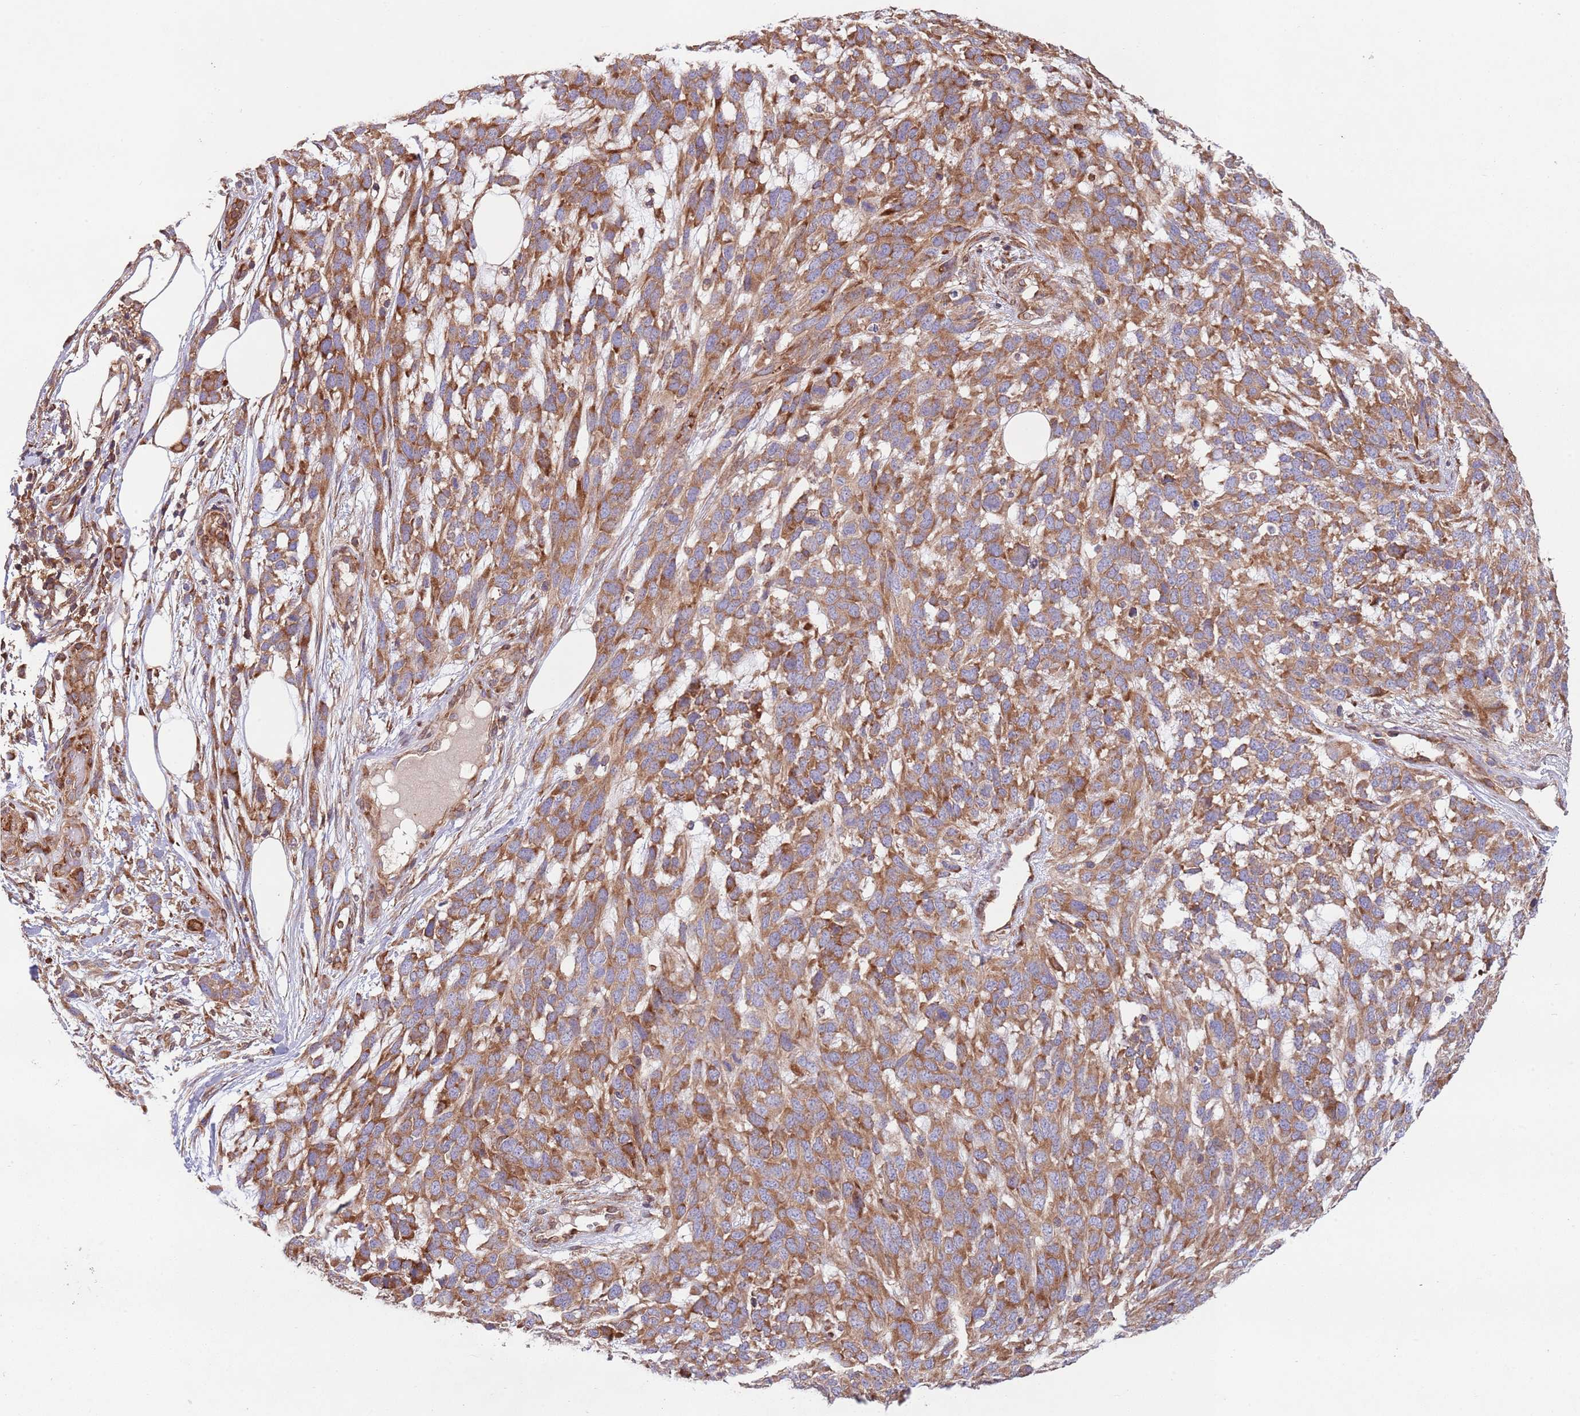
{"staining": {"intensity": "moderate", "quantity": ">75%", "location": "cytoplasmic/membranous"}, "tissue": "melanoma", "cell_type": "Tumor cells", "image_type": "cancer", "snomed": [{"axis": "morphology", "description": "Normal morphology"}, {"axis": "morphology", "description": "Malignant melanoma, NOS"}, {"axis": "topography", "description": "Skin"}], "caption": "Immunohistochemical staining of human malignant melanoma reveals medium levels of moderate cytoplasmic/membranous protein staining in about >75% of tumor cells. The staining was performed using DAB to visualize the protein expression in brown, while the nuclei were stained in blue with hematoxylin (Magnification: 20x).", "gene": "RNF19B", "patient": {"sex": "female", "age": 72}}